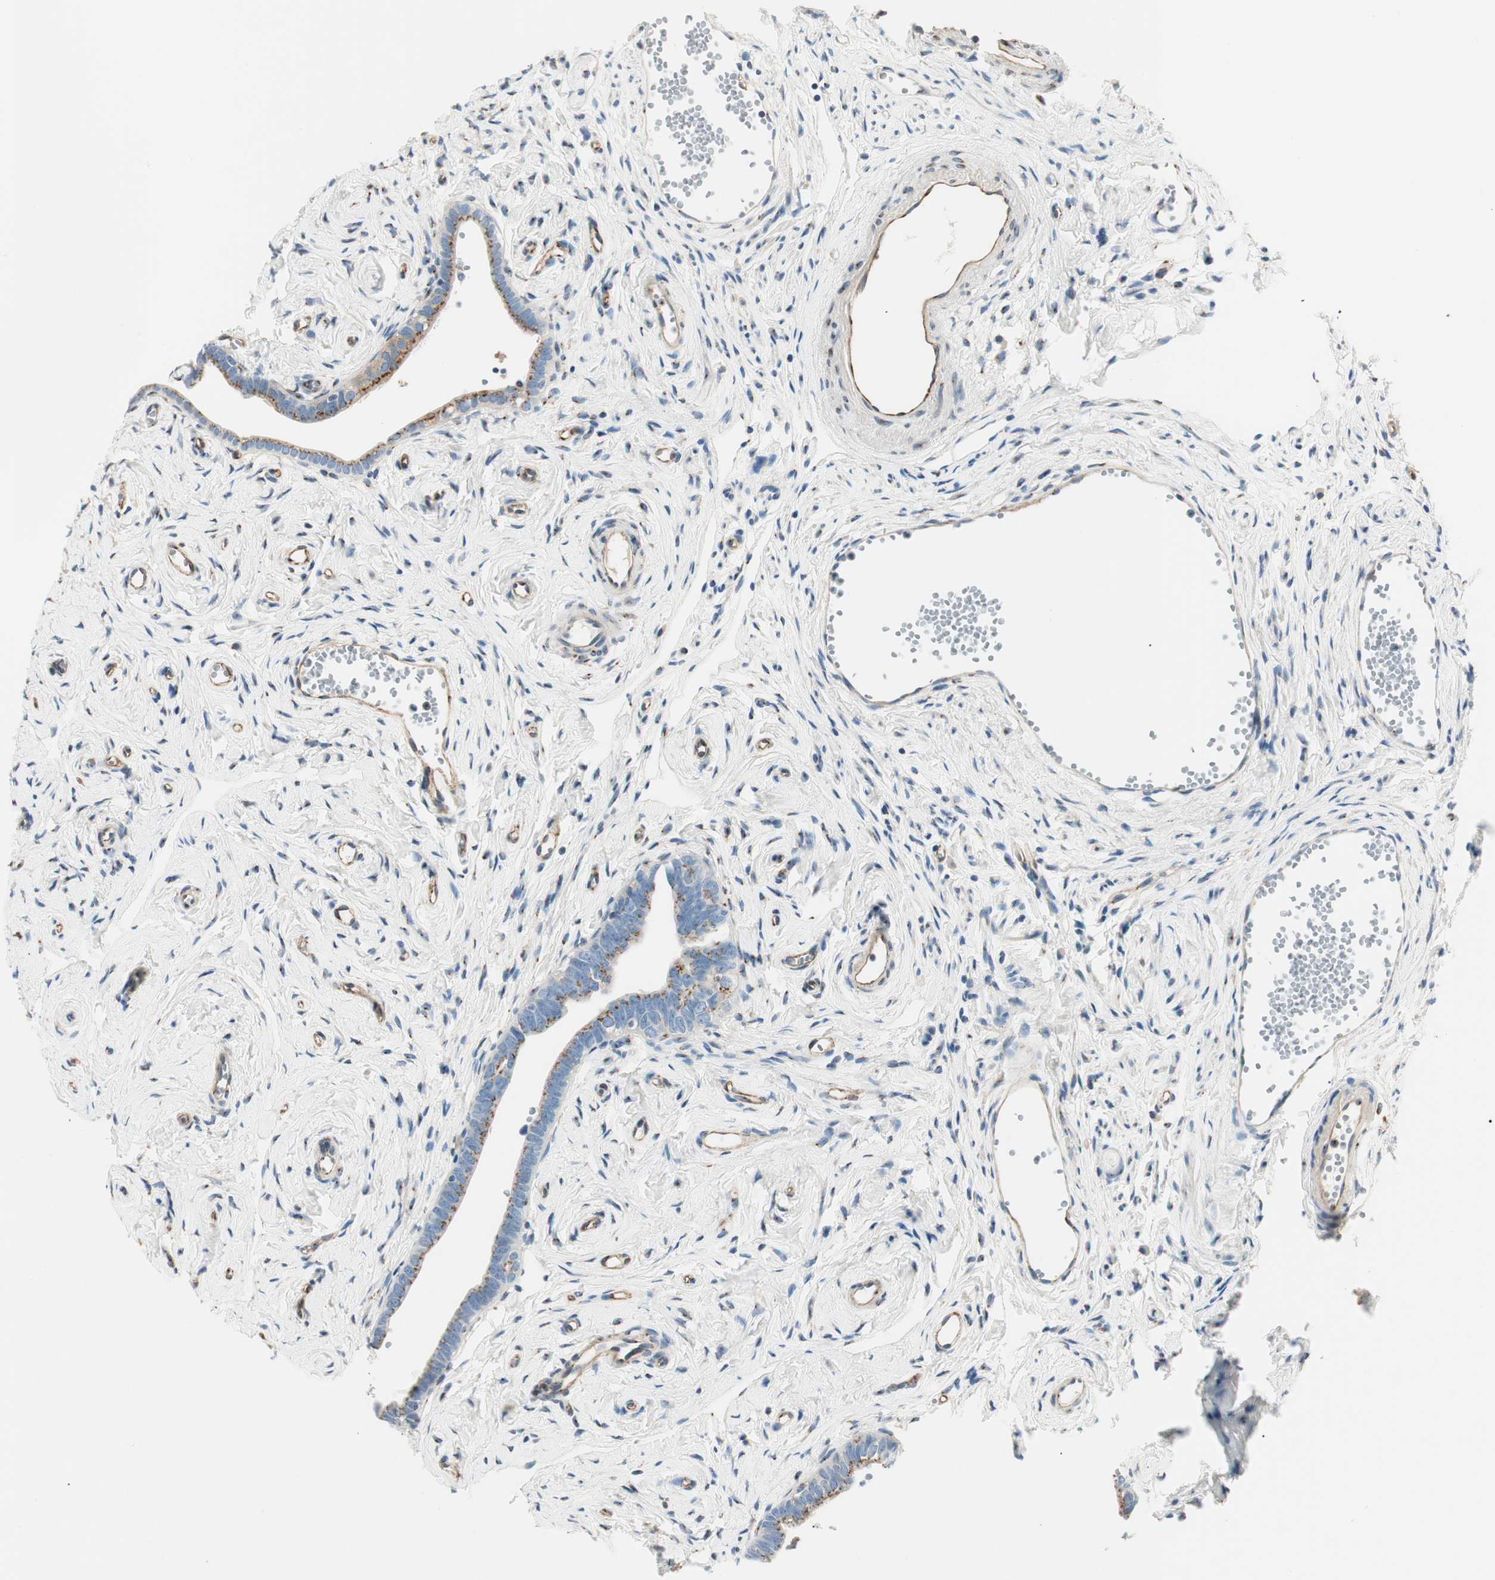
{"staining": {"intensity": "strong", "quantity": ">75%", "location": "cytoplasmic/membranous"}, "tissue": "fallopian tube", "cell_type": "Glandular cells", "image_type": "normal", "snomed": [{"axis": "morphology", "description": "Normal tissue, NOS"}, {"axis": "topography", "description": "Fallopian tube"}], "caption": "This photomicrograph displays immunohistochemistry (IHC) staining of normal fallopian tube, with high strong cytoplasmic/membranous expression in about >75% of glandular cells.", "gene": "TMF1", "patient": {"sex": "female", "age": 71}}